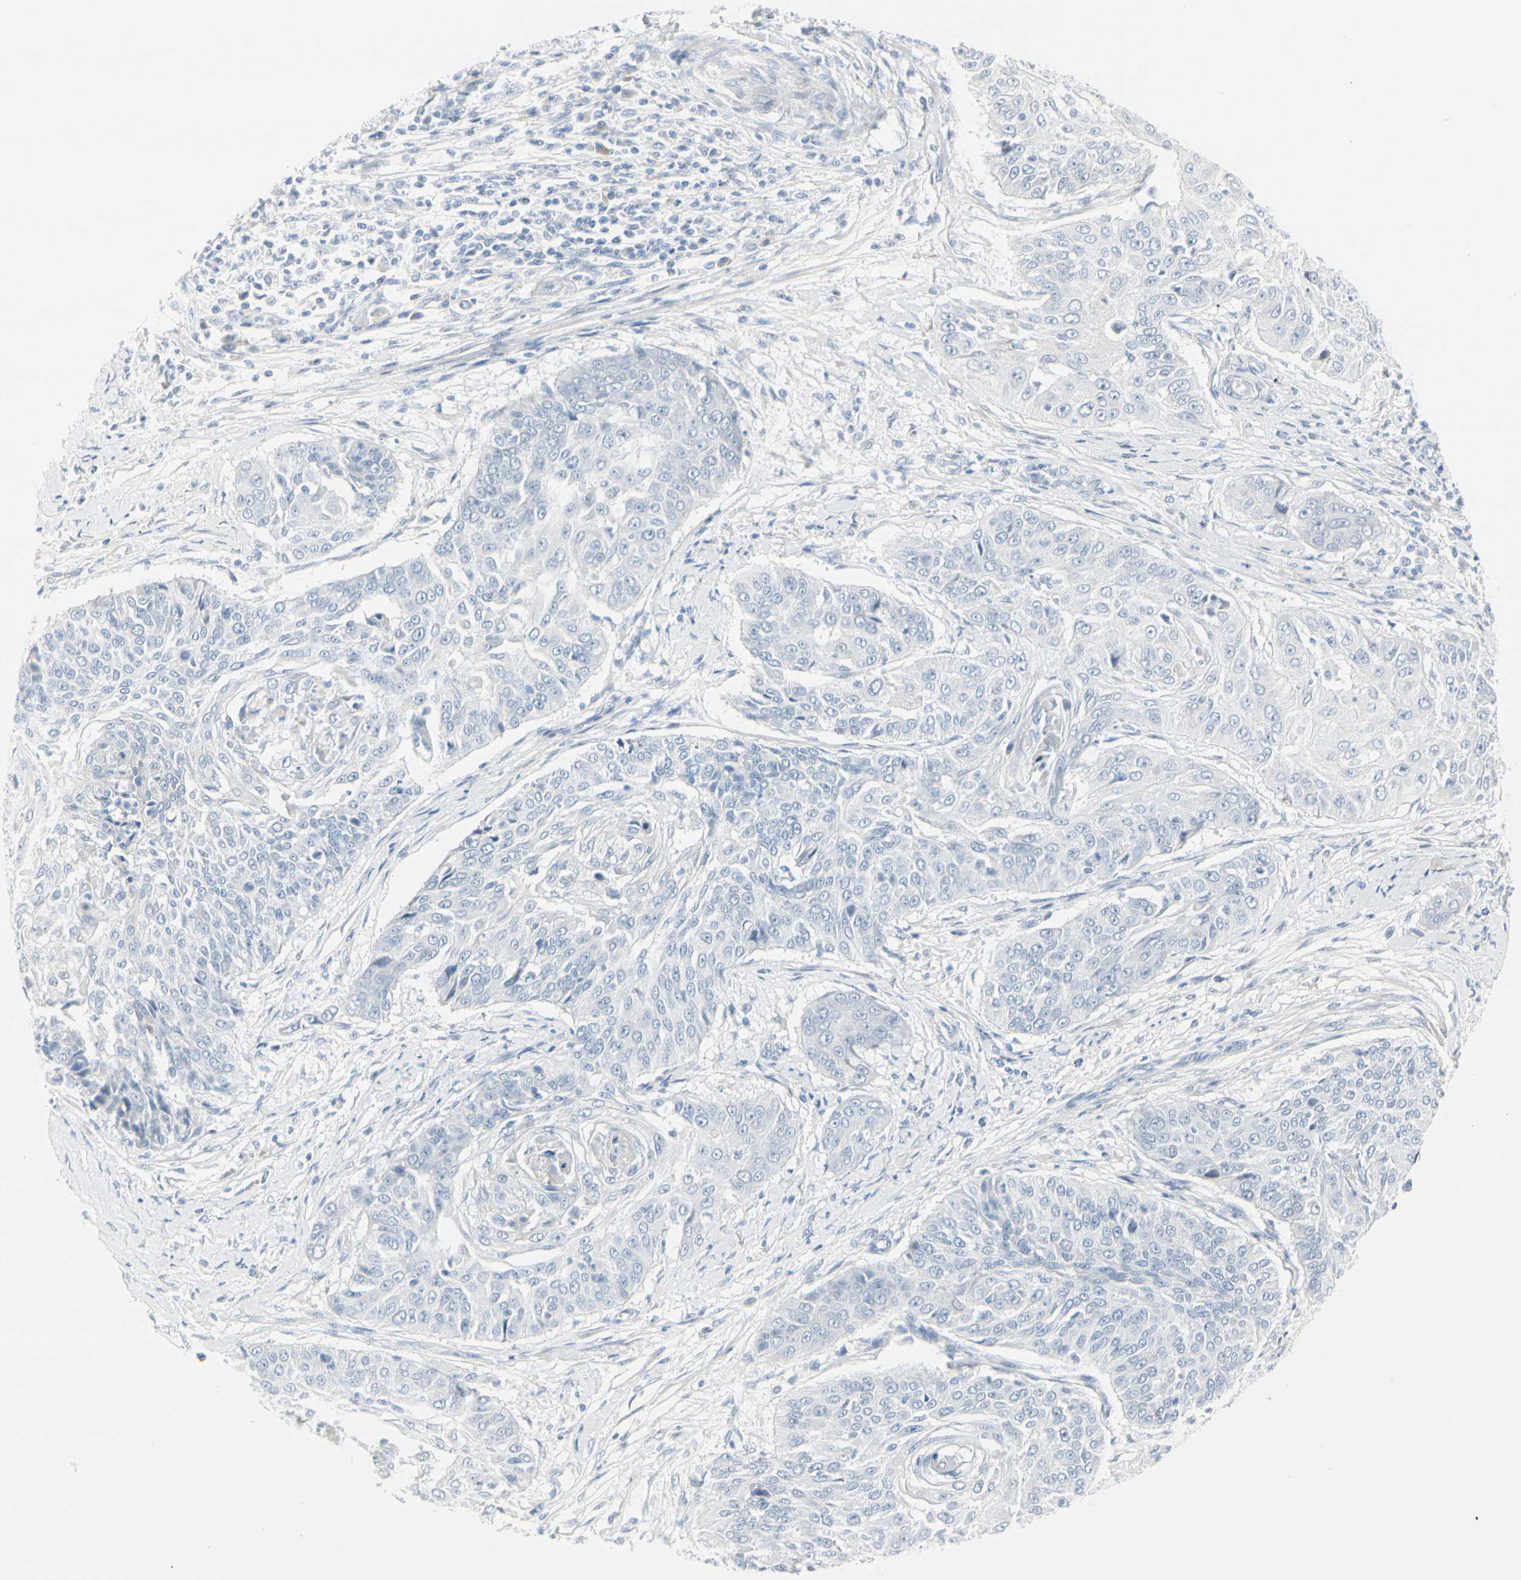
{"staining": {"intensity": "negative", "quantity": "none", "location": "none"}, "tissue": "cervical cancer", "cell_type": "Tumor cells", "image_type": "cancer", "snomed": [{"axis": "morphology", "description": "Squamous cell carcinoma, NOS"}, {"axis": "topography", "description": "Cervix"}], "caption": "Immunohistochemistry (IHC) of human squamous cell carcinoma (cervical) displays no expression in tumor cells.", "gene": "CDHR5", "patient": {"sex": "female", "age": 64}}